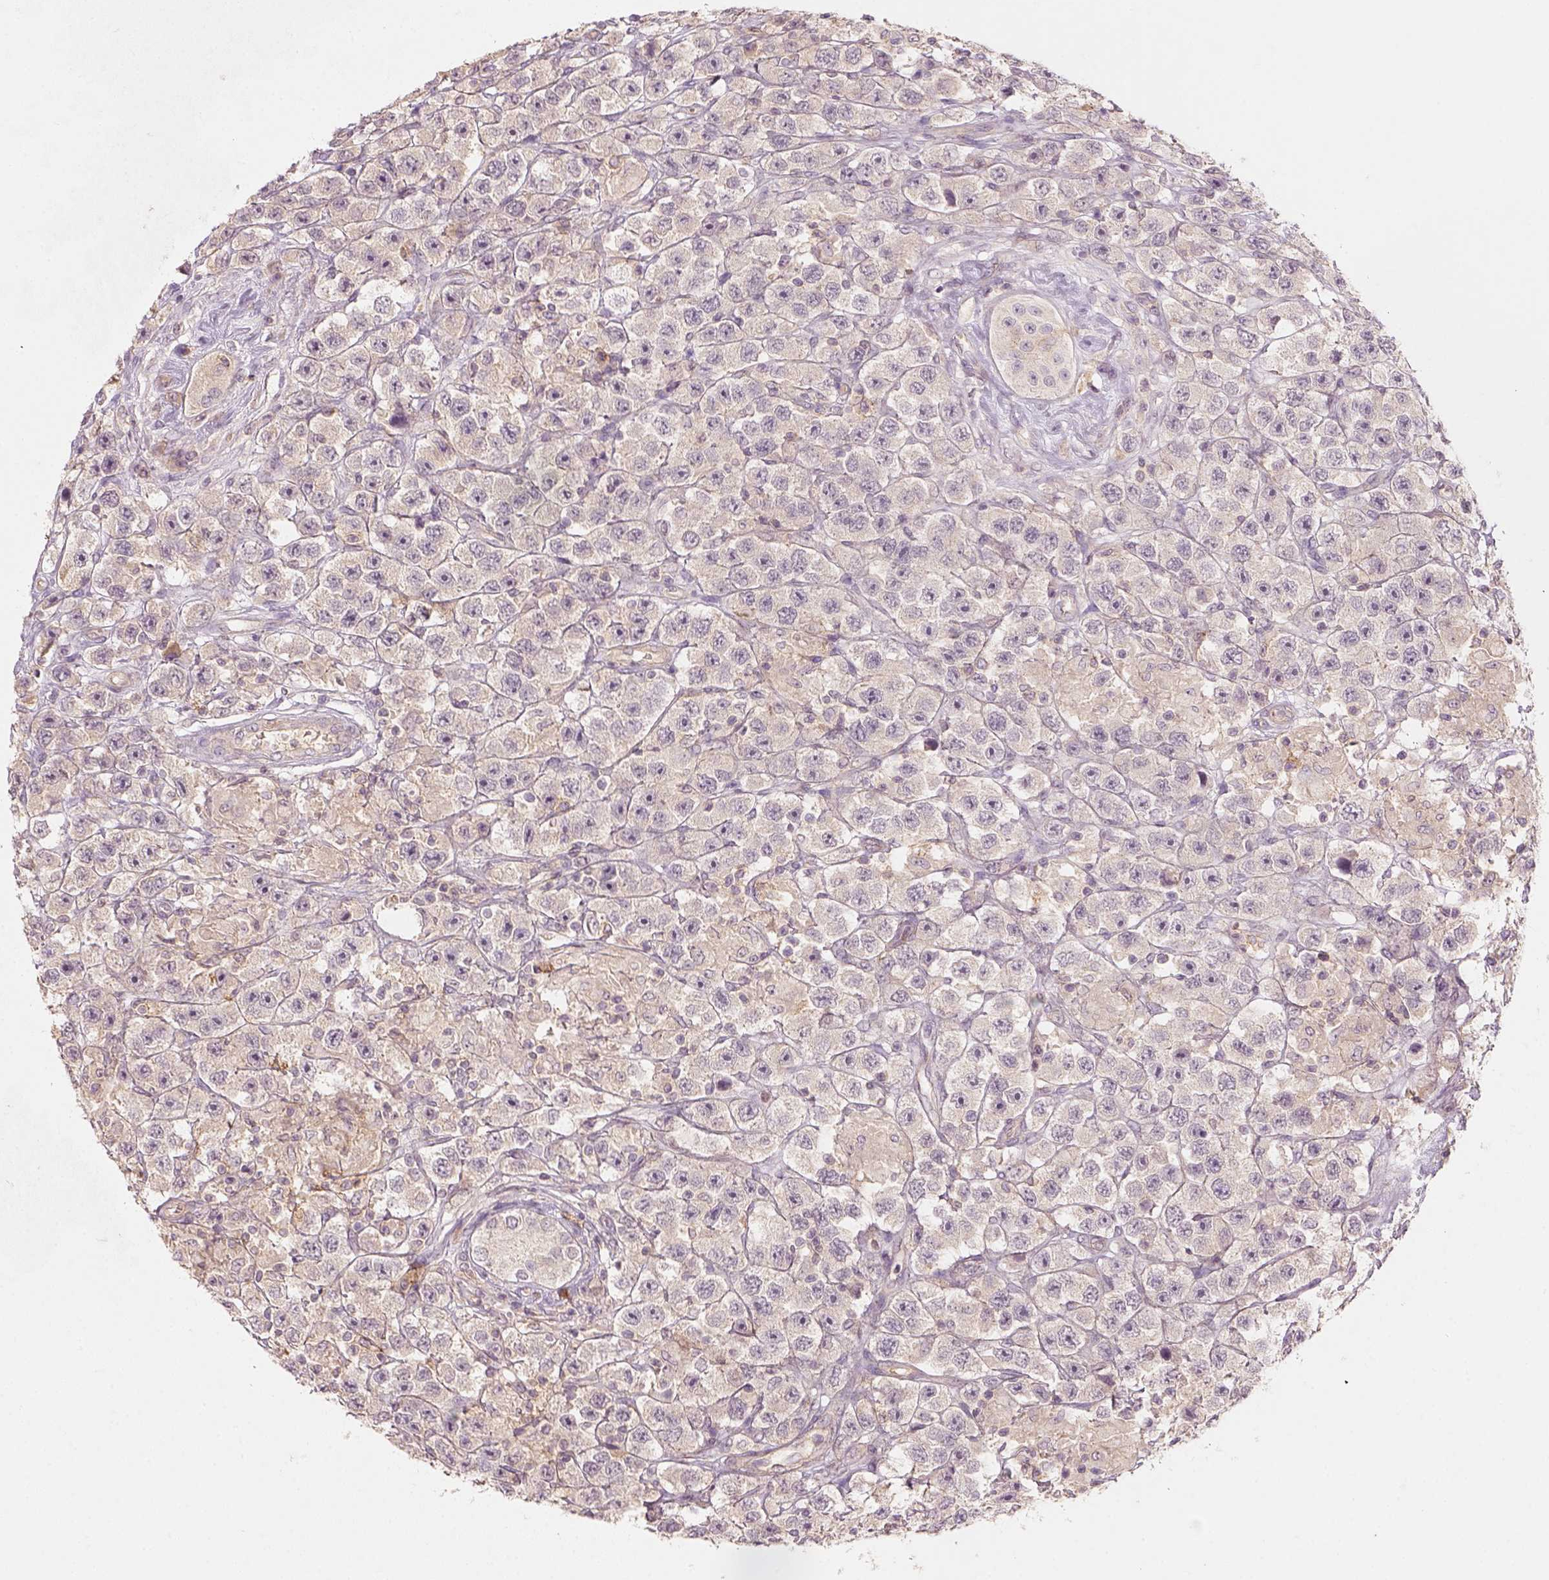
{"staining": {"intensity": "negative", "quantity": "none", "location": "none"}, "tissue": "testis cancer", "cell_type": "Tumor cells", "image_type": "cancer", "snomed": [{"axis": "morphology", "description": "Seminoma, NOS"}, {"axis": "topography", "description": "Testis"}], "caption": "The histopathology image exhibits no staining of tumor cells in testis seminoma. (IHC, brightfield microscopy, high magnification).", "gene": "AQP9", "patient": {"sex": "male", "age": 45}}